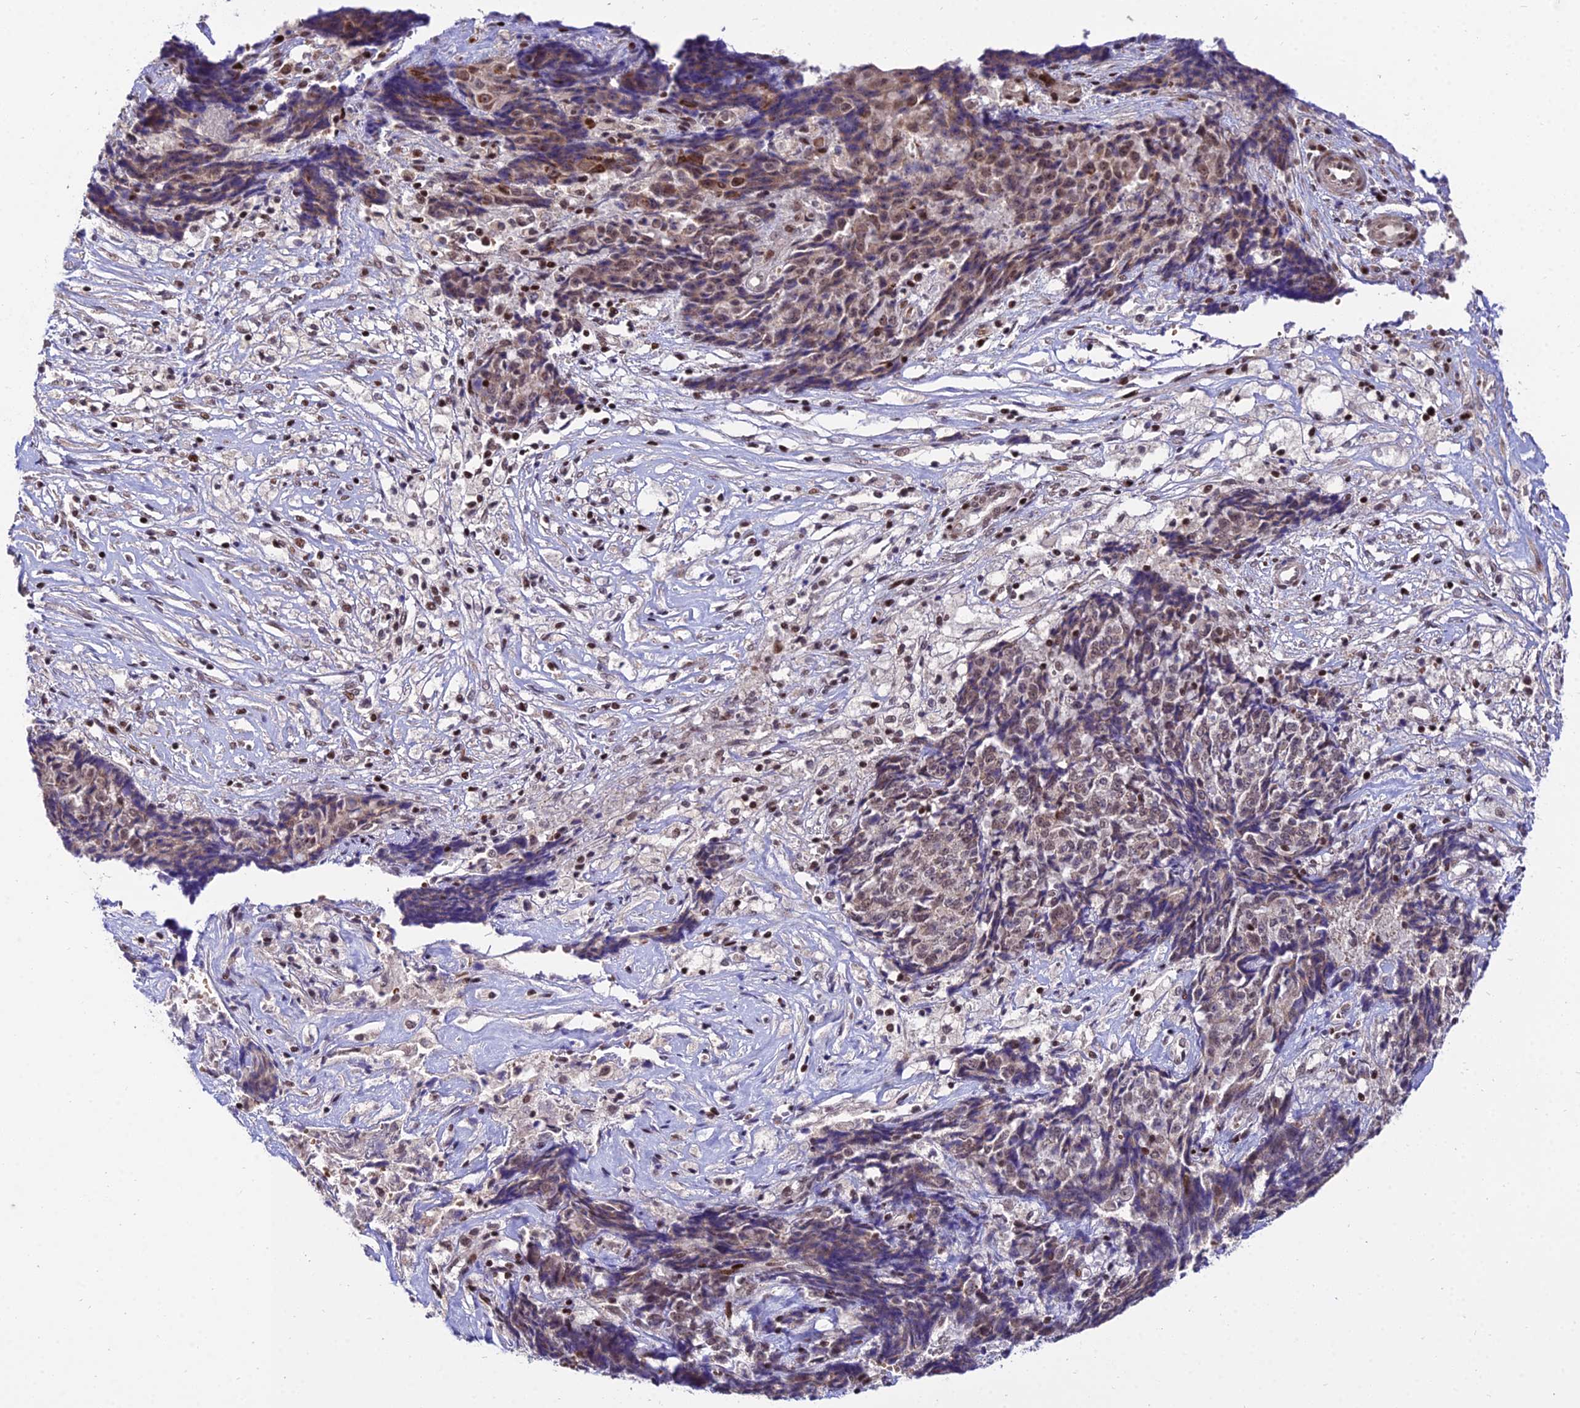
{"staining": {"intensity": "weak", "quantity": "25%-75%", "location": "nuclear"}, "tissue": "ovarian cancer", "cell_type": "Tumor cells", "image_type": "cancer", "snomed": [{"axis": "morphology", "description": "Carcinoma, endometroid"}, {"axis": "topography", "description": "Ovary"}], "caption": "Weak nuclear positivity is present in about 25%-75% of tumor cells in endometroid carcinoma (ovarian). (DAB IHC with brightfield microscopy, high magnification).", "gene": "CIB3", "patient": {"sex": "female", "age": 42}}